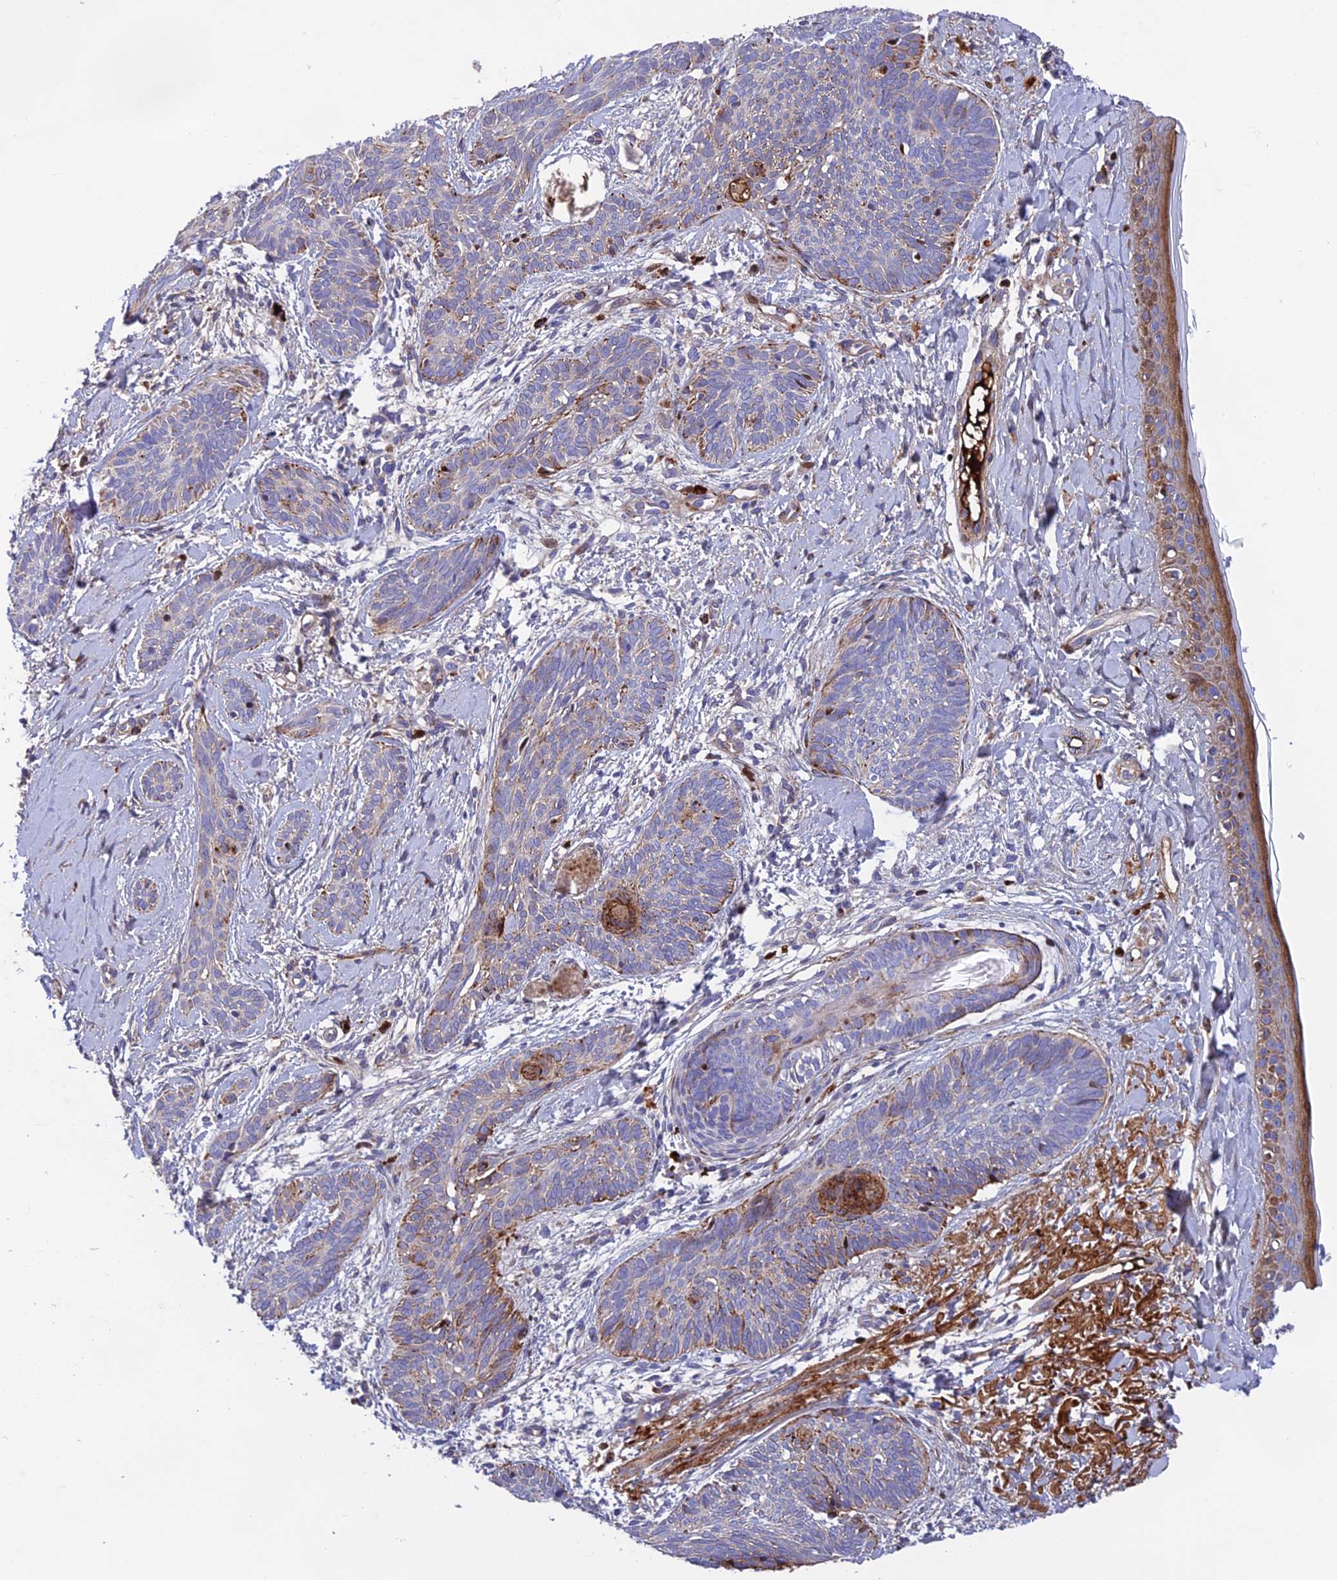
{"staining": {"intensity": "moderate", "quantity": "<25%", "location": "cytoplasmic/membranous"}, "tissue": "skin cancer", "cell_type": "Tumor cells", "image_type": "cancer", "snomed": [{"axis": "morphology", "description": "Basal cell carcinoma"}, {"axis": "topography", "description": "Skin"}], "caption": "Immunohistochemistry of skin basal cell carcinoma displays low levels of moderate cytoplasmic/membranous positivity in about <25% of tumor cells. (DAB = brown stain, brightfield microscopy at high magnification).", "gene": "CPSF4L", "patient": {"sex": "female", "age": 81}}